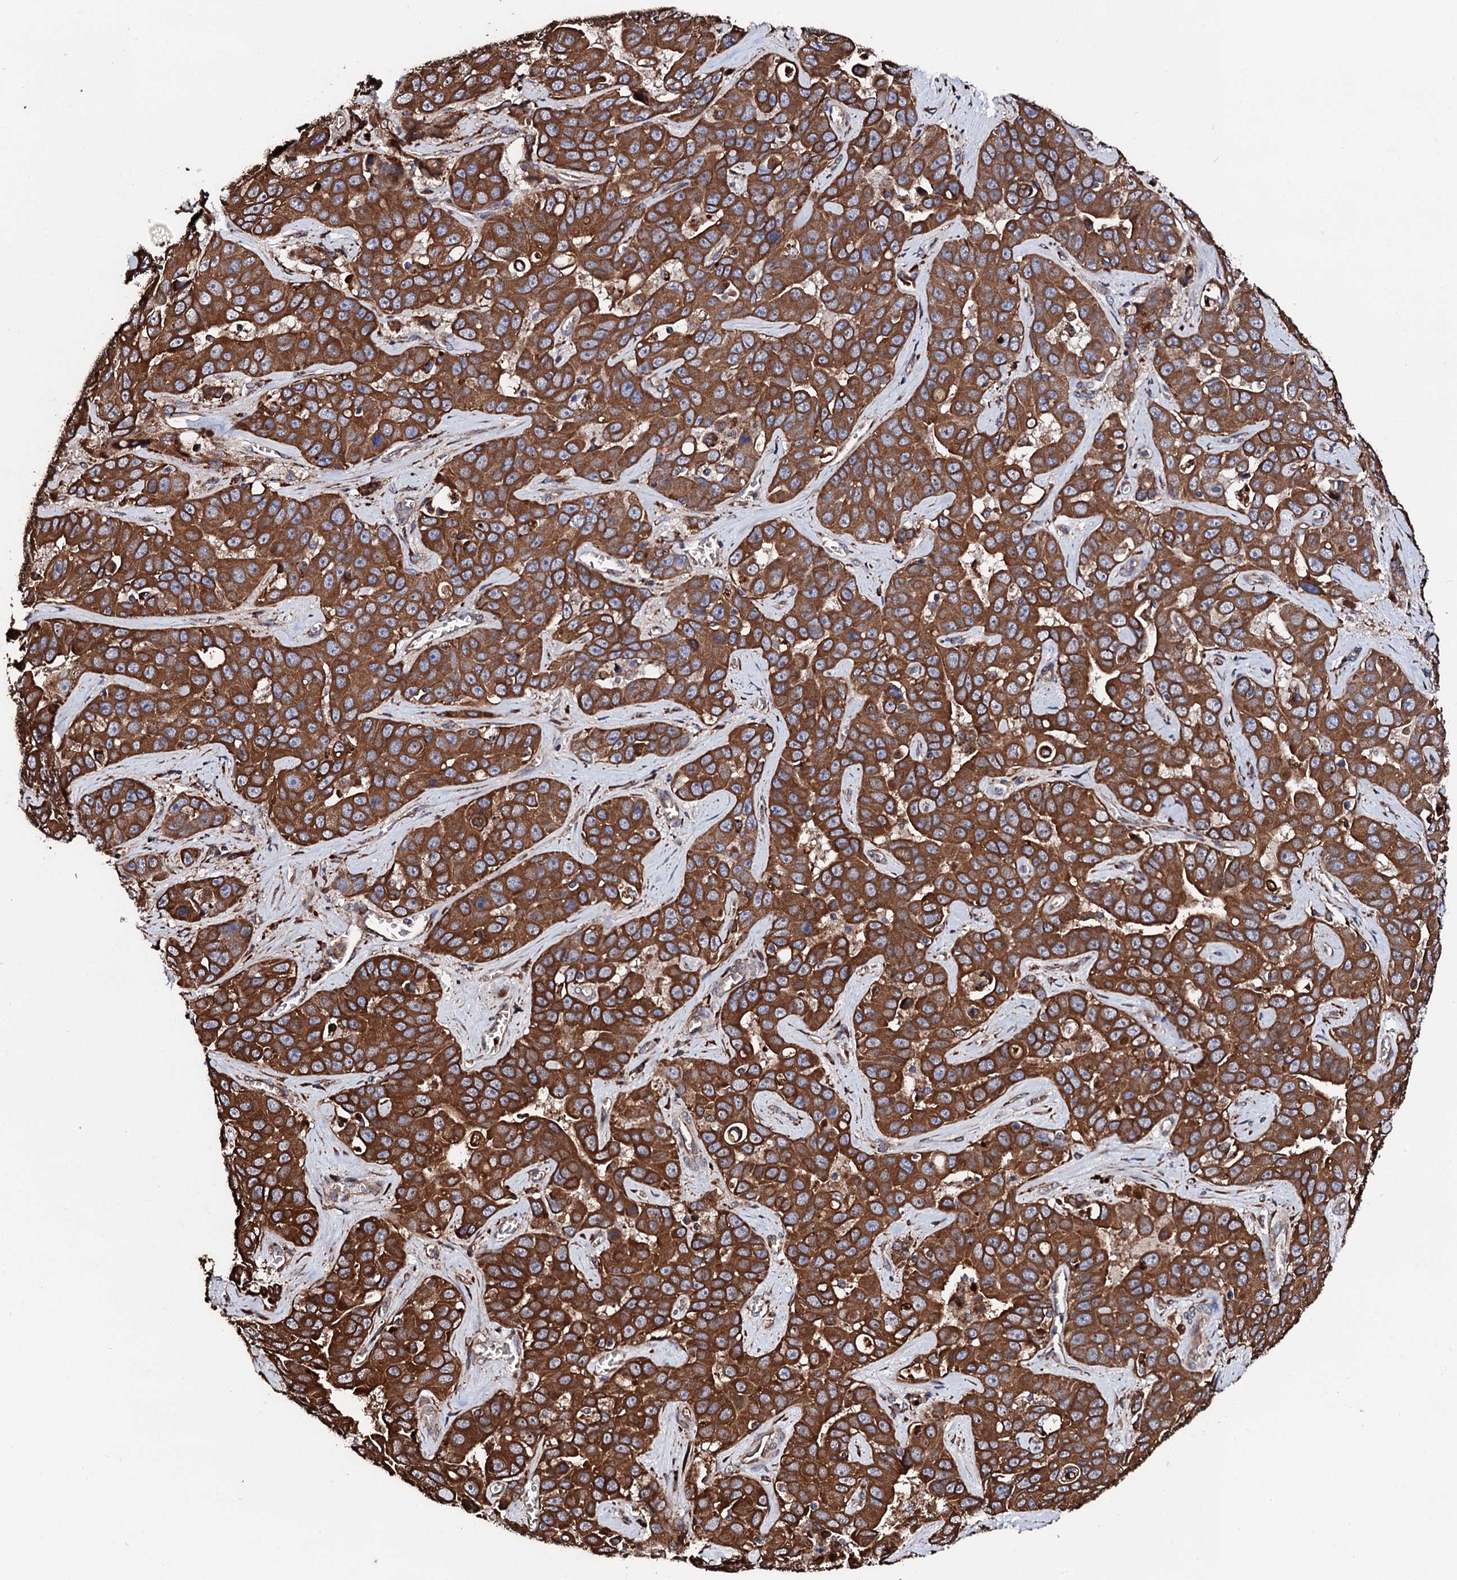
{"staining": {"intensity": "strong", "quantity": ">75%", "location": "cytoplasmic/membranous"}, "tissue": "liver cancer", "cell_type": "Tumor cells", "image_type": "cancer", "snomed": [{"axis": "morphology", "description": "Cholangiocarcinoma"}, {"axis": "topography", "description": "Liver"}], "caption": "The micrograph exhibits staining of liver cancer, revealing strong cytoplasmic/membranous protein expression (brown color) within tumor cells.", "gene": "CKAP5", "patient": {"sex": "female", "age": 52}}